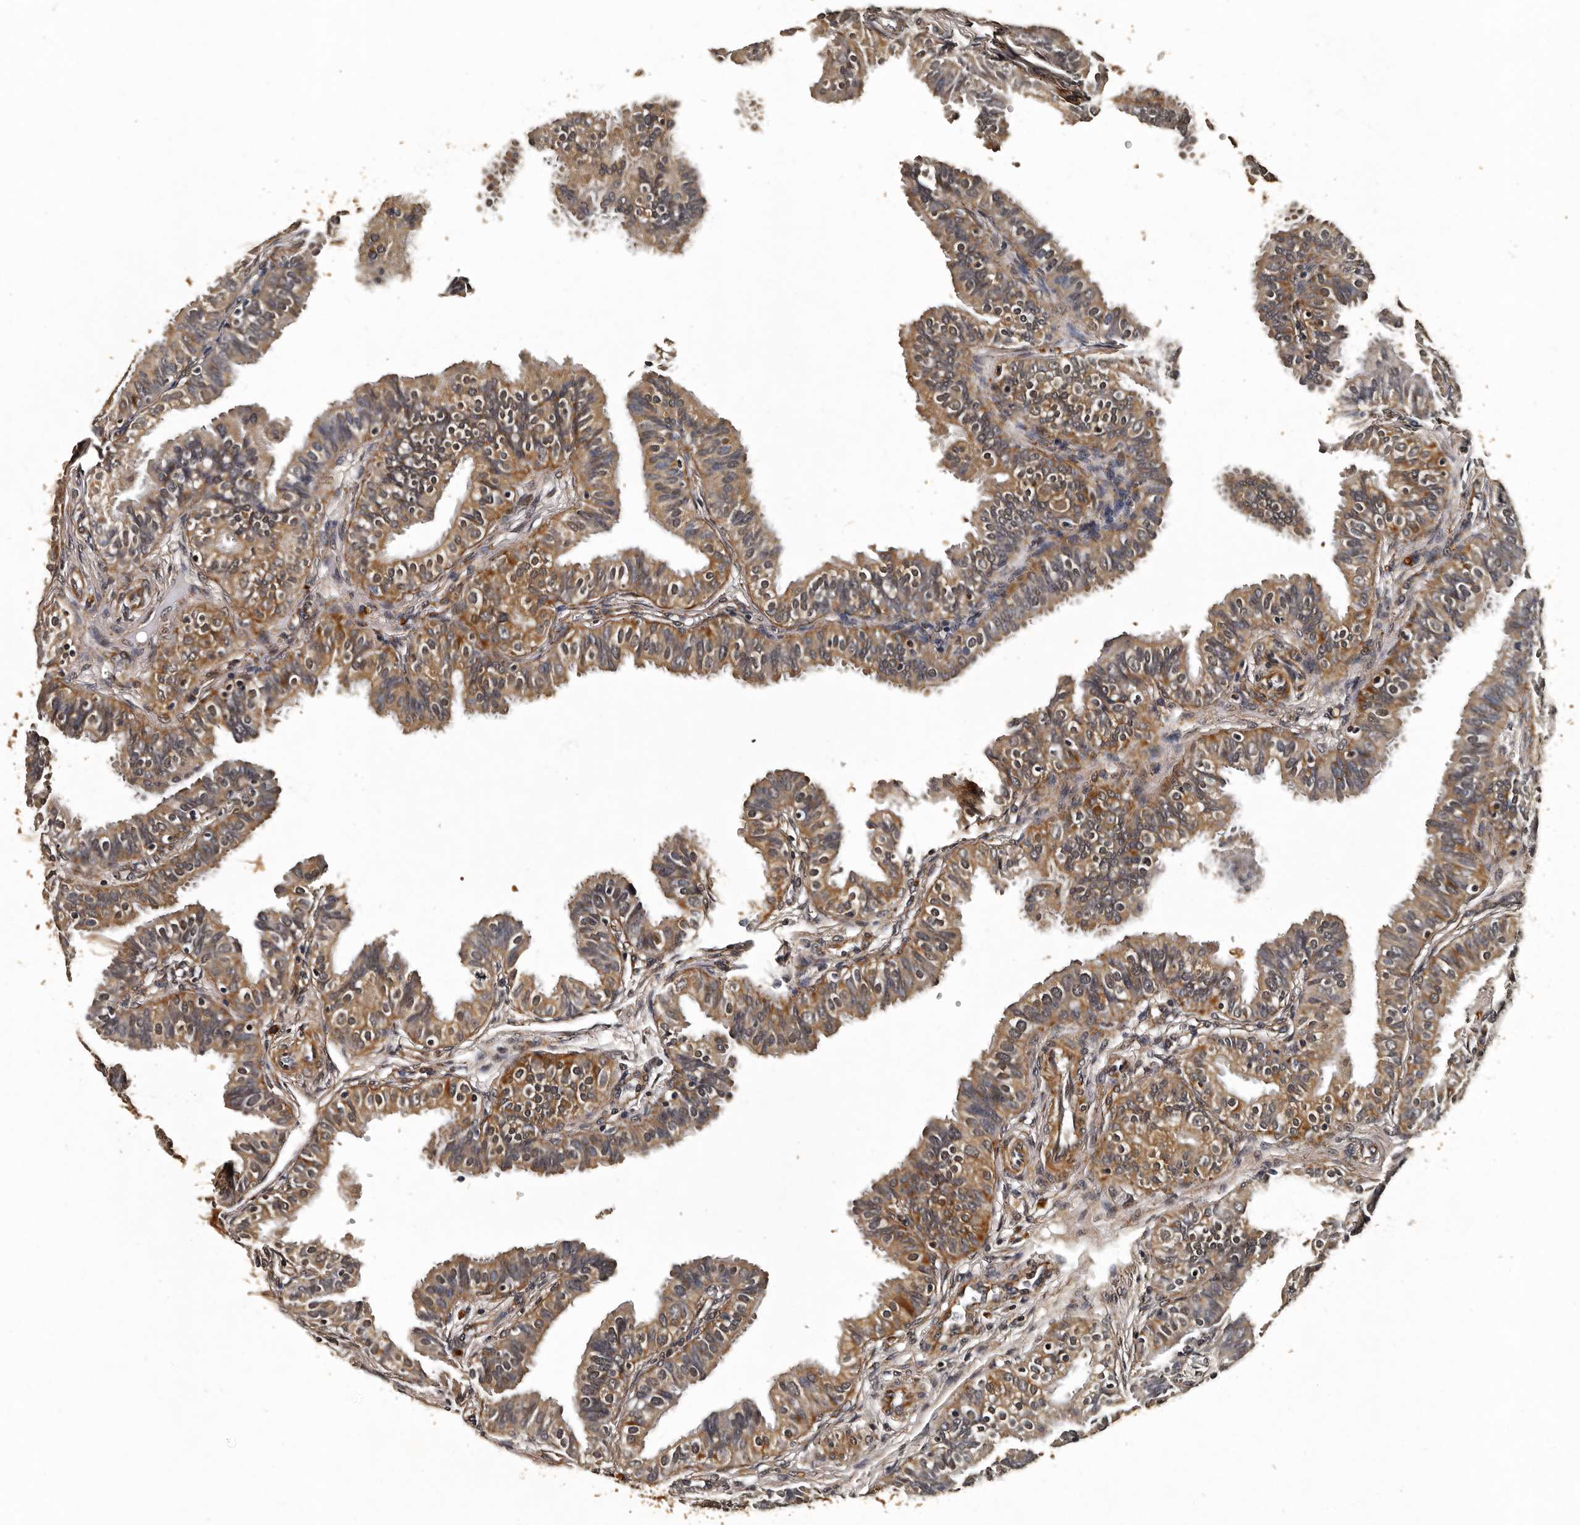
{"staining": {"intensity": "moderate", "quantity": ">75%", "location": "cytoplasmic/membranous,nuclear"}, "tissue": "fallopian tube", "cell_type": "Glandular cells", "image_type": "normal", "snomed": [{"axis": "morphology", "description": "Normal tissue, NOS"}, {"axis": "topography", "description": "Fallopian tube"}], "caption": "This photomicrograph reveals normal fallopian tube stained with IHC to label a protein in brown. The cytoplasmic/membranous,nuclear of glandular cells show moderate positivity for the protein. Nuclei are counter-stained blue.", "gene": "CPNE3", "patient": {"sex": "female", "age": 35}}